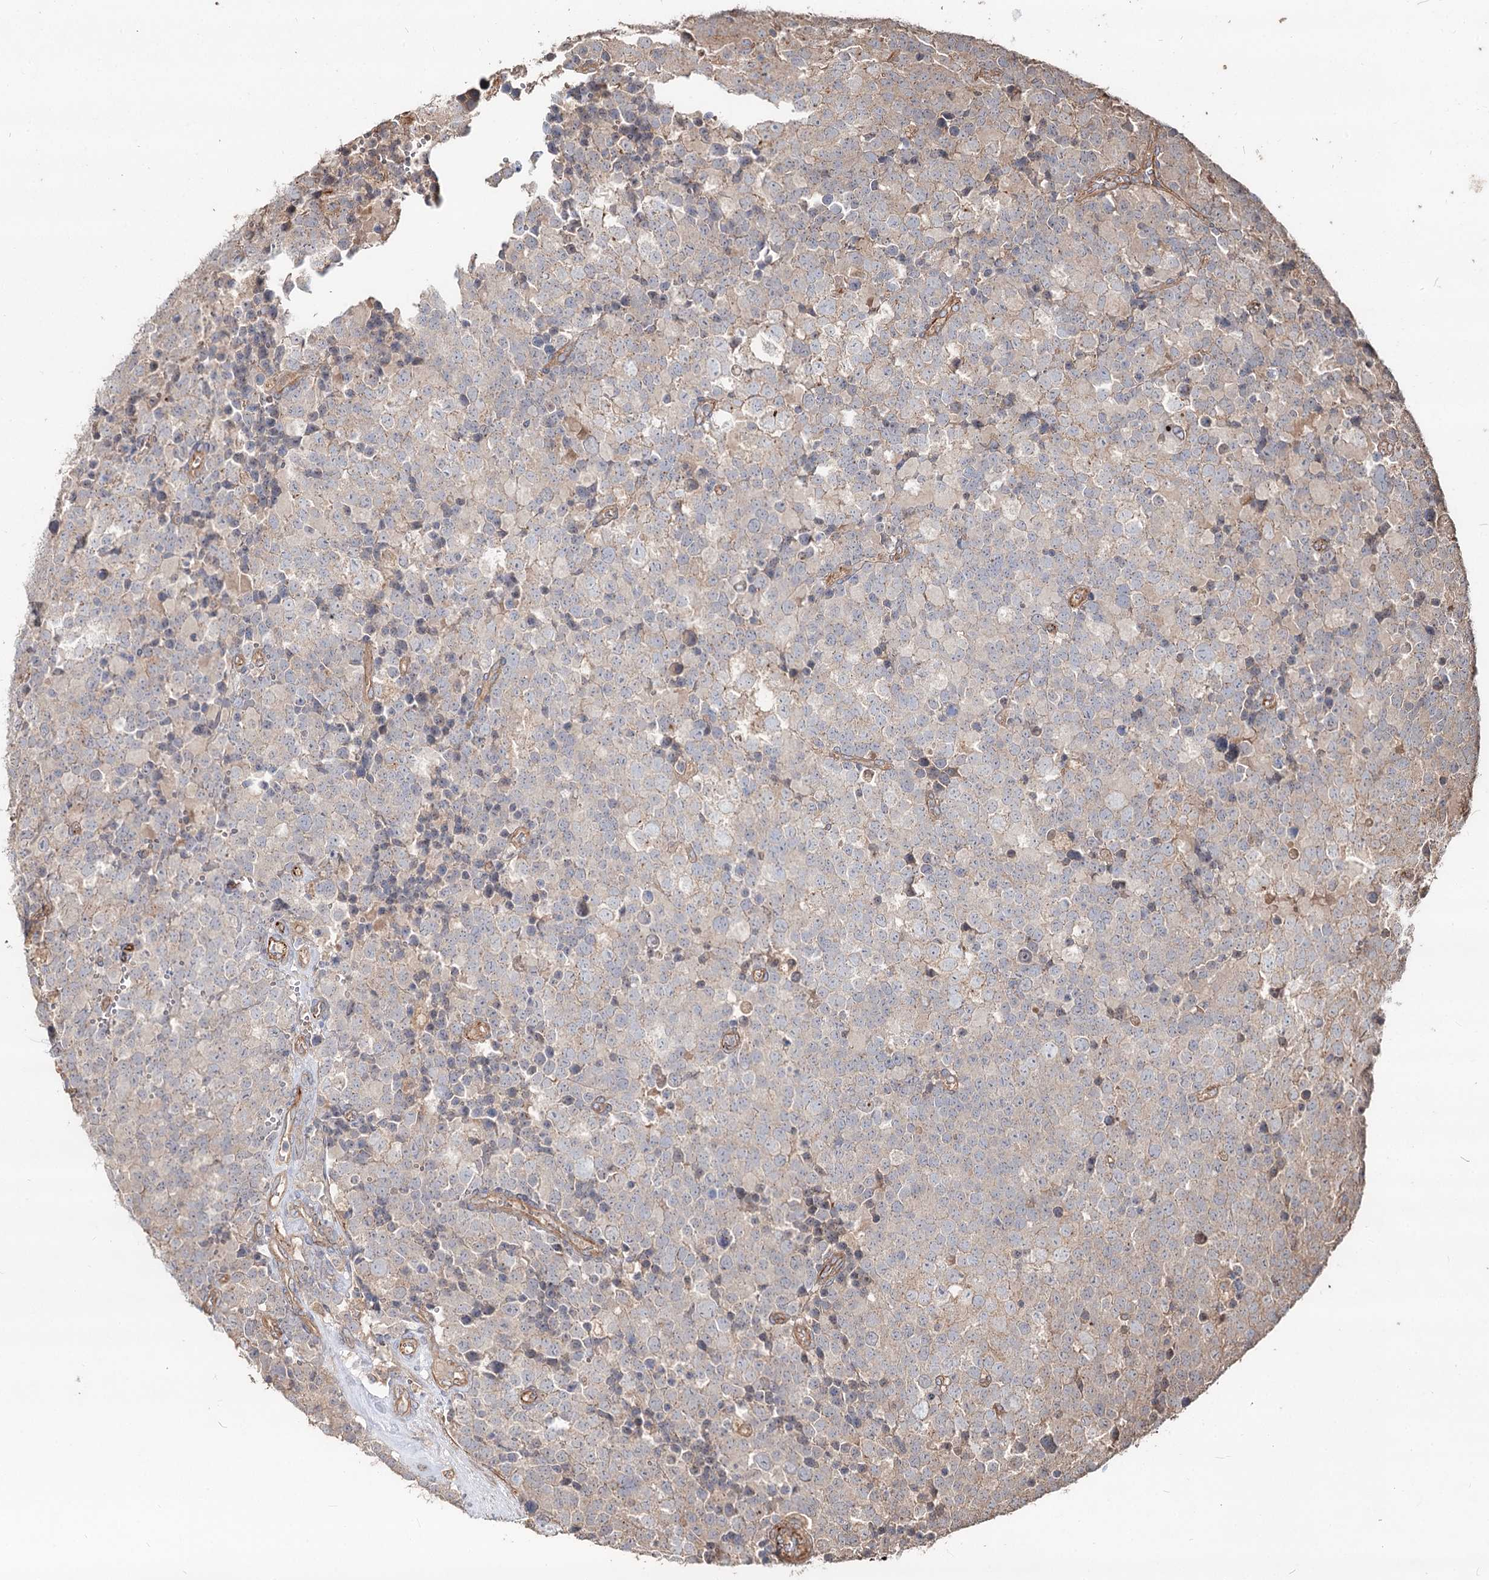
{"staining": {"intensity": "weak", "quantity": "<25%", "location": "cytoplasmic/membranous"}, "tissue": "testis cancer", "cell_type": "Tumor cells", "image_type": "cancer", "snomed": [{"axis": "morphology", "description": "Seminoma, NOS"}, {"axis": "topography", "description": "Testis"}], "caption": "A high-resolution histopathology image shows immunohistochemistry (IHC) staining of seminoma (testis), which displays no significant positivity in tumor cells.", "gene": "SPART", "patient": {"sex": "male", "age": 71}}